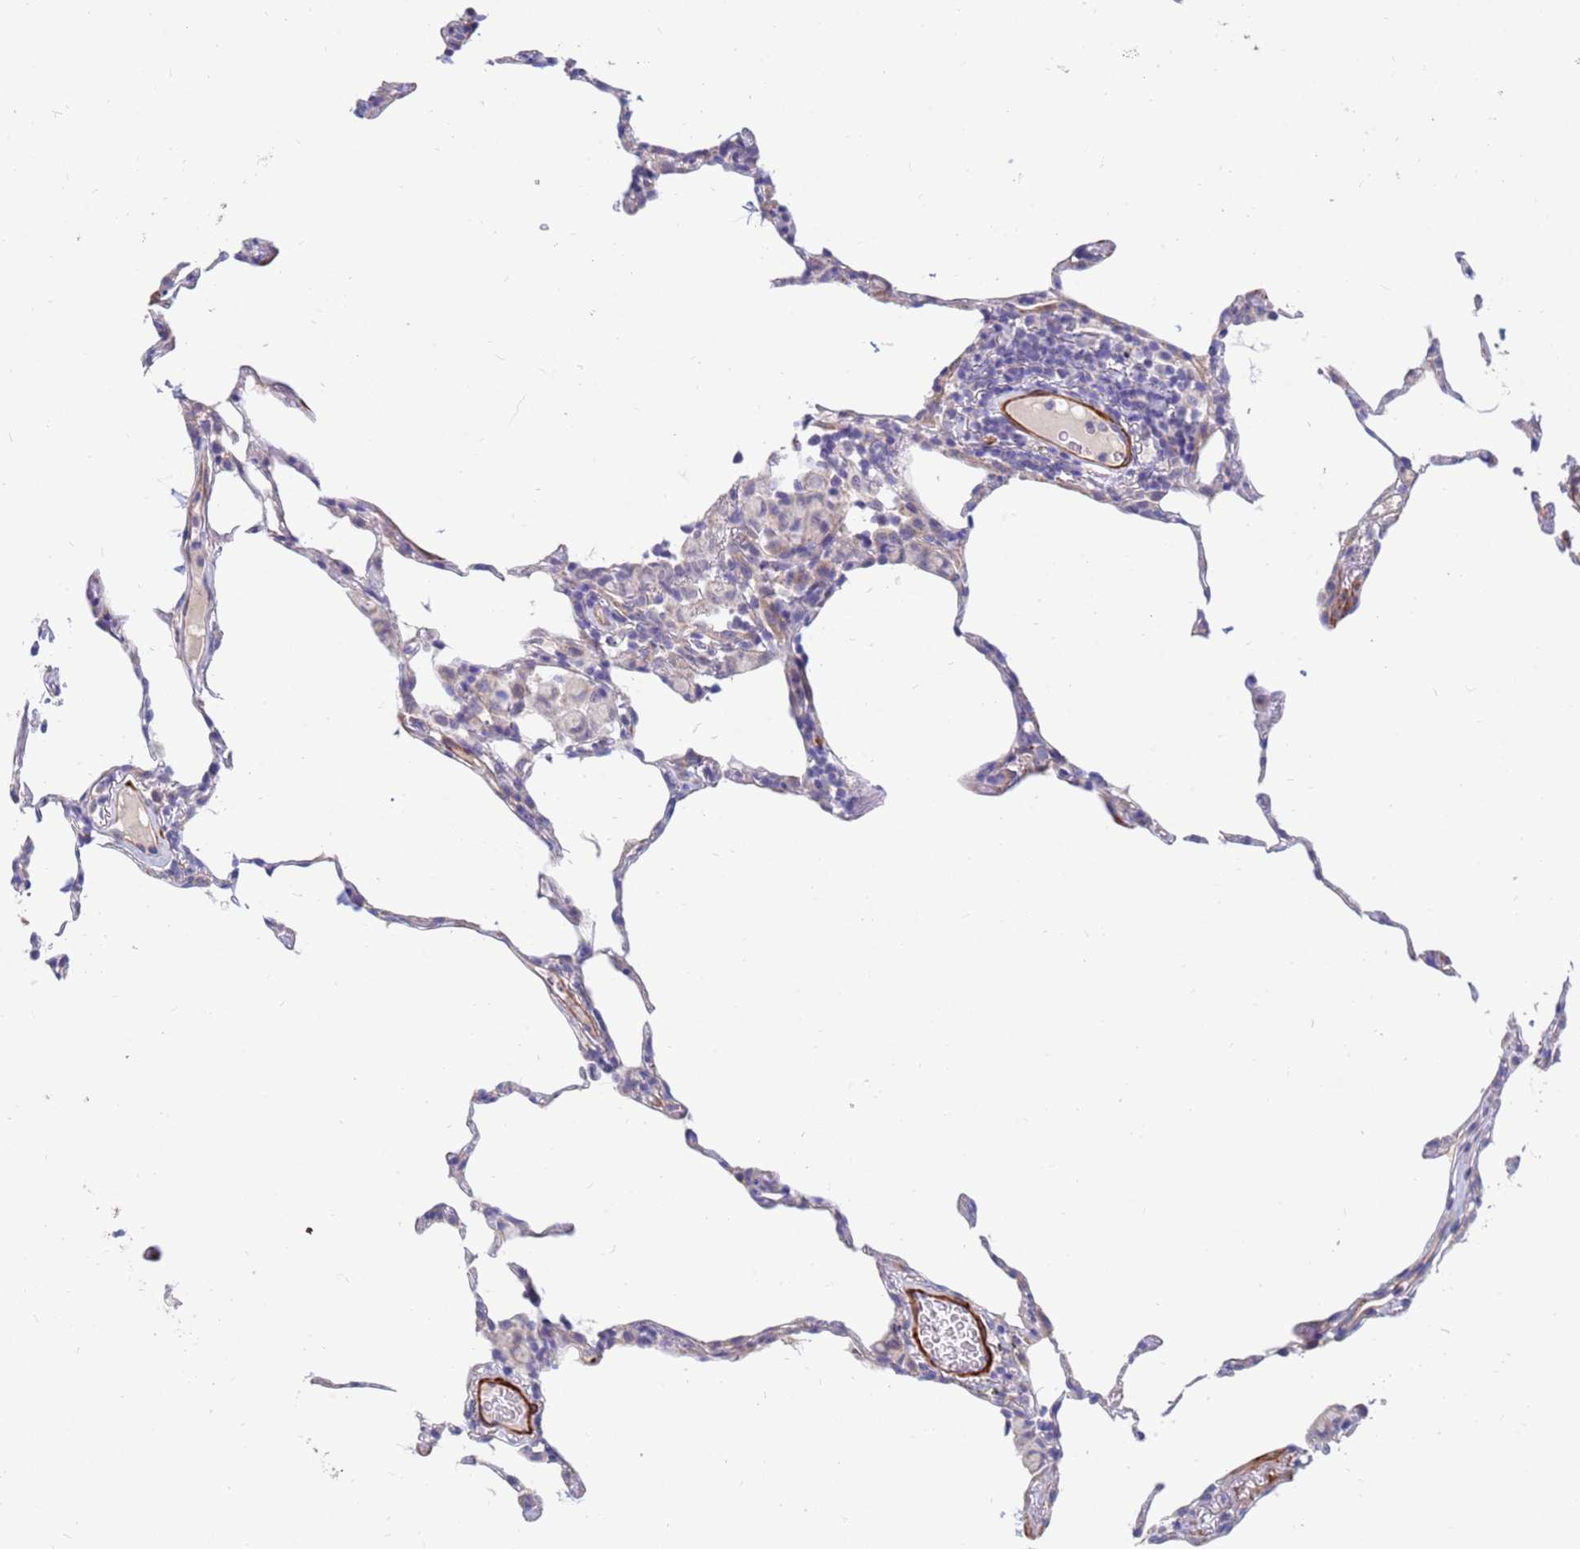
{"staining": {"intensity": "negative", "quantity": "none", "location": "none"}, "tissue": "lung", "cell_type": "Alveolar cells", "image_type": "normal", "snomed": [{"axis": "morphology", "description": "Normal tissue, NOS"}, {"axis": "topography", "description": "Lung"}], "caption": "Immunohistochemistry image of normal lung stained for a protein (brown), which exhibits no expression in alveolar cells. Brightfield microscopy of immunohistochemistry stained with DAB (3,3'-diaminobenzidine) (brown) and hematoxylin (blue), captured at high magnification.", "gene": "SDR39U1", "patient": {"sex": "female", "age": 57}}